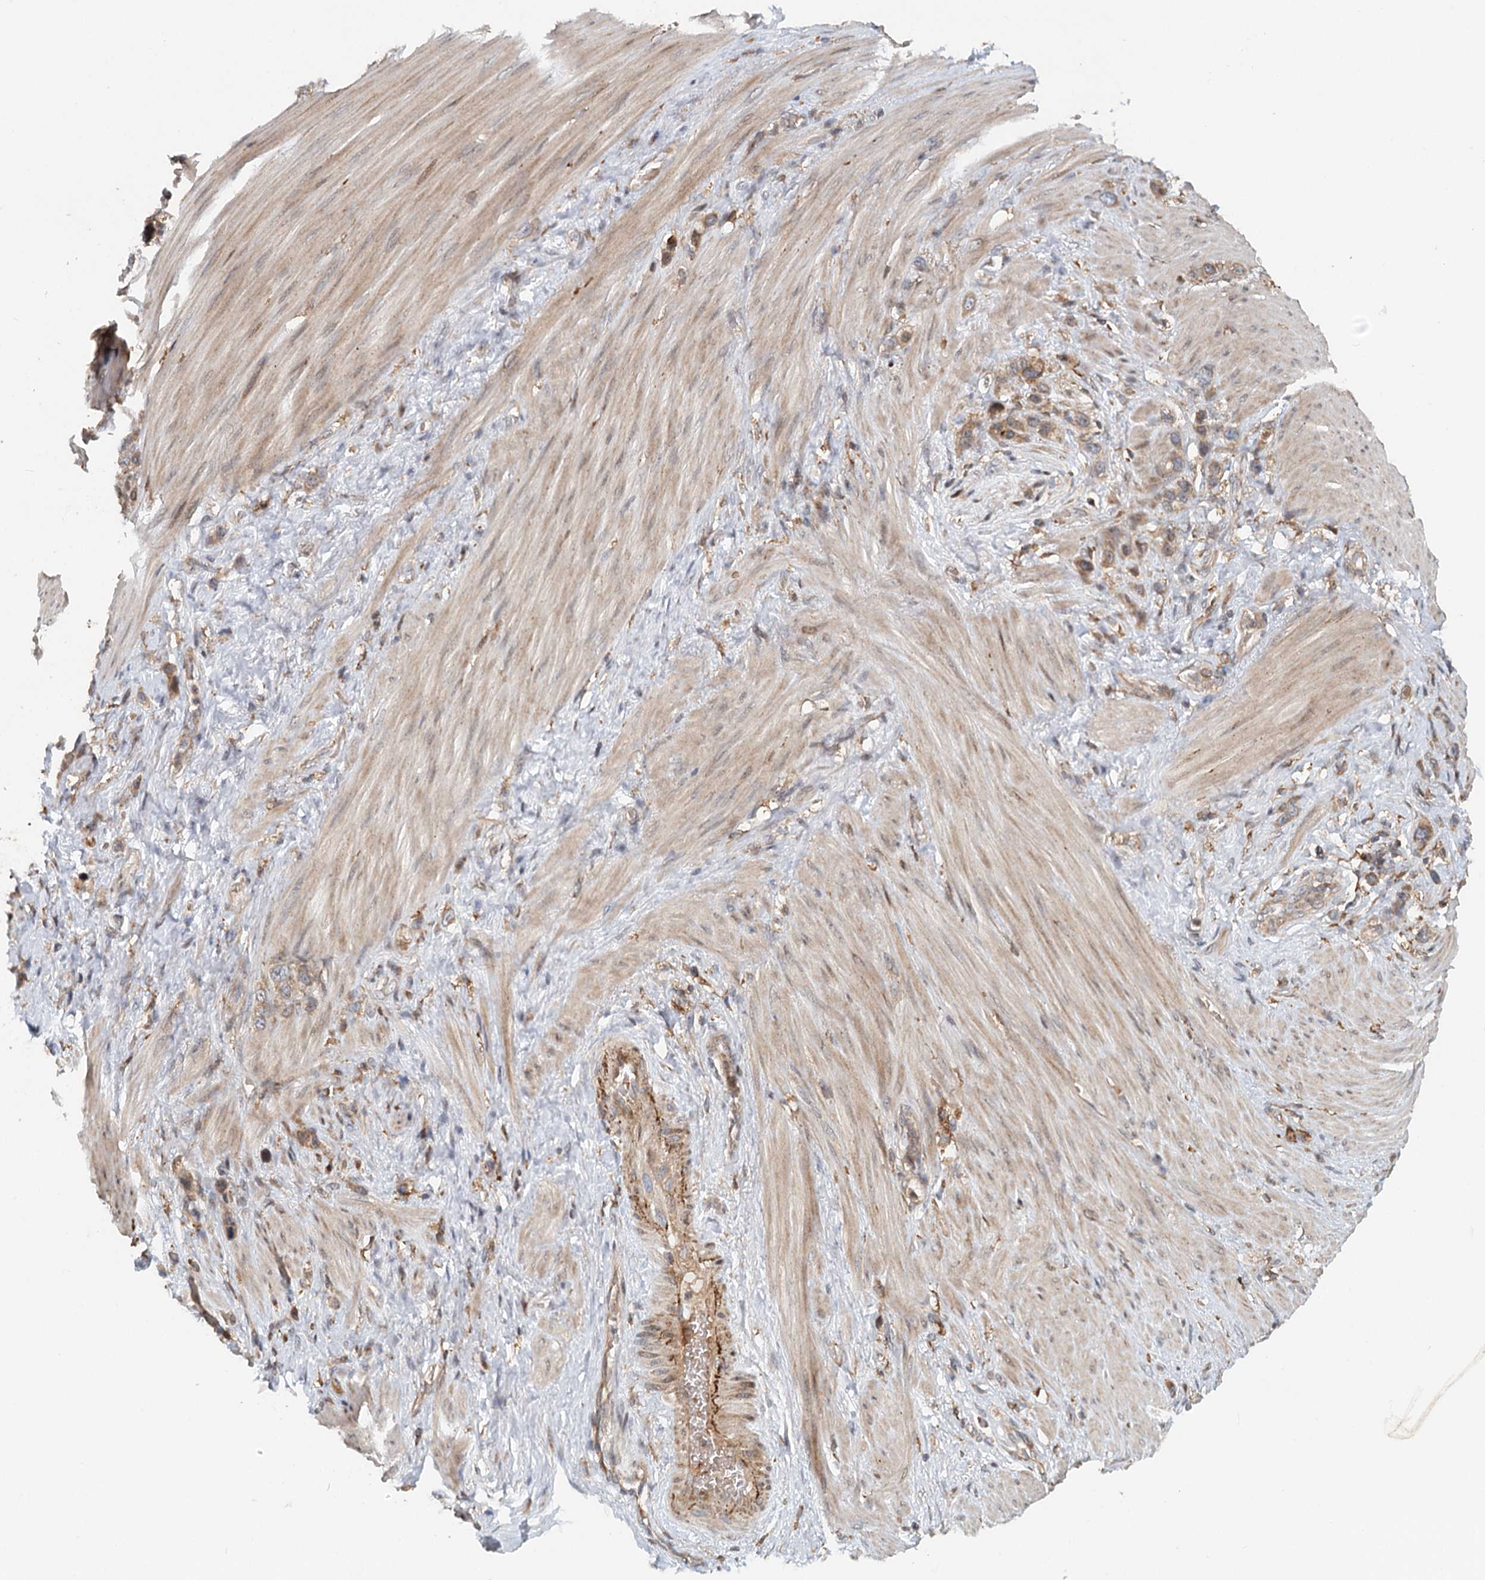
{"staining": {"intensity": "moderate", "quantity": ">75%", "location": "cytoplasmic/membranous"}, "tissue": "stomach cancer", "cell_type": "Tumor cells", "image_type": "cancer", "snomed": [{"axis": "morphology", "description": "Adenocarcinoma, NOS"}, {"axis": "morphology", "description": "Adenocarcinoma, High grade"}, {"axis": "topography", "description": "Stomach, upper"}, {"axis": "topography", "description": "Stomach, lower"}], "caption": "High-power microscopy captured an immunohistochemistry micrograph of stomach cancer, revealing moderate cytoplasmic/membranous expression in approximately >75% of tumor cells.", "gene": "RNF111", "patient": {"sex": "female", "age": 65}}